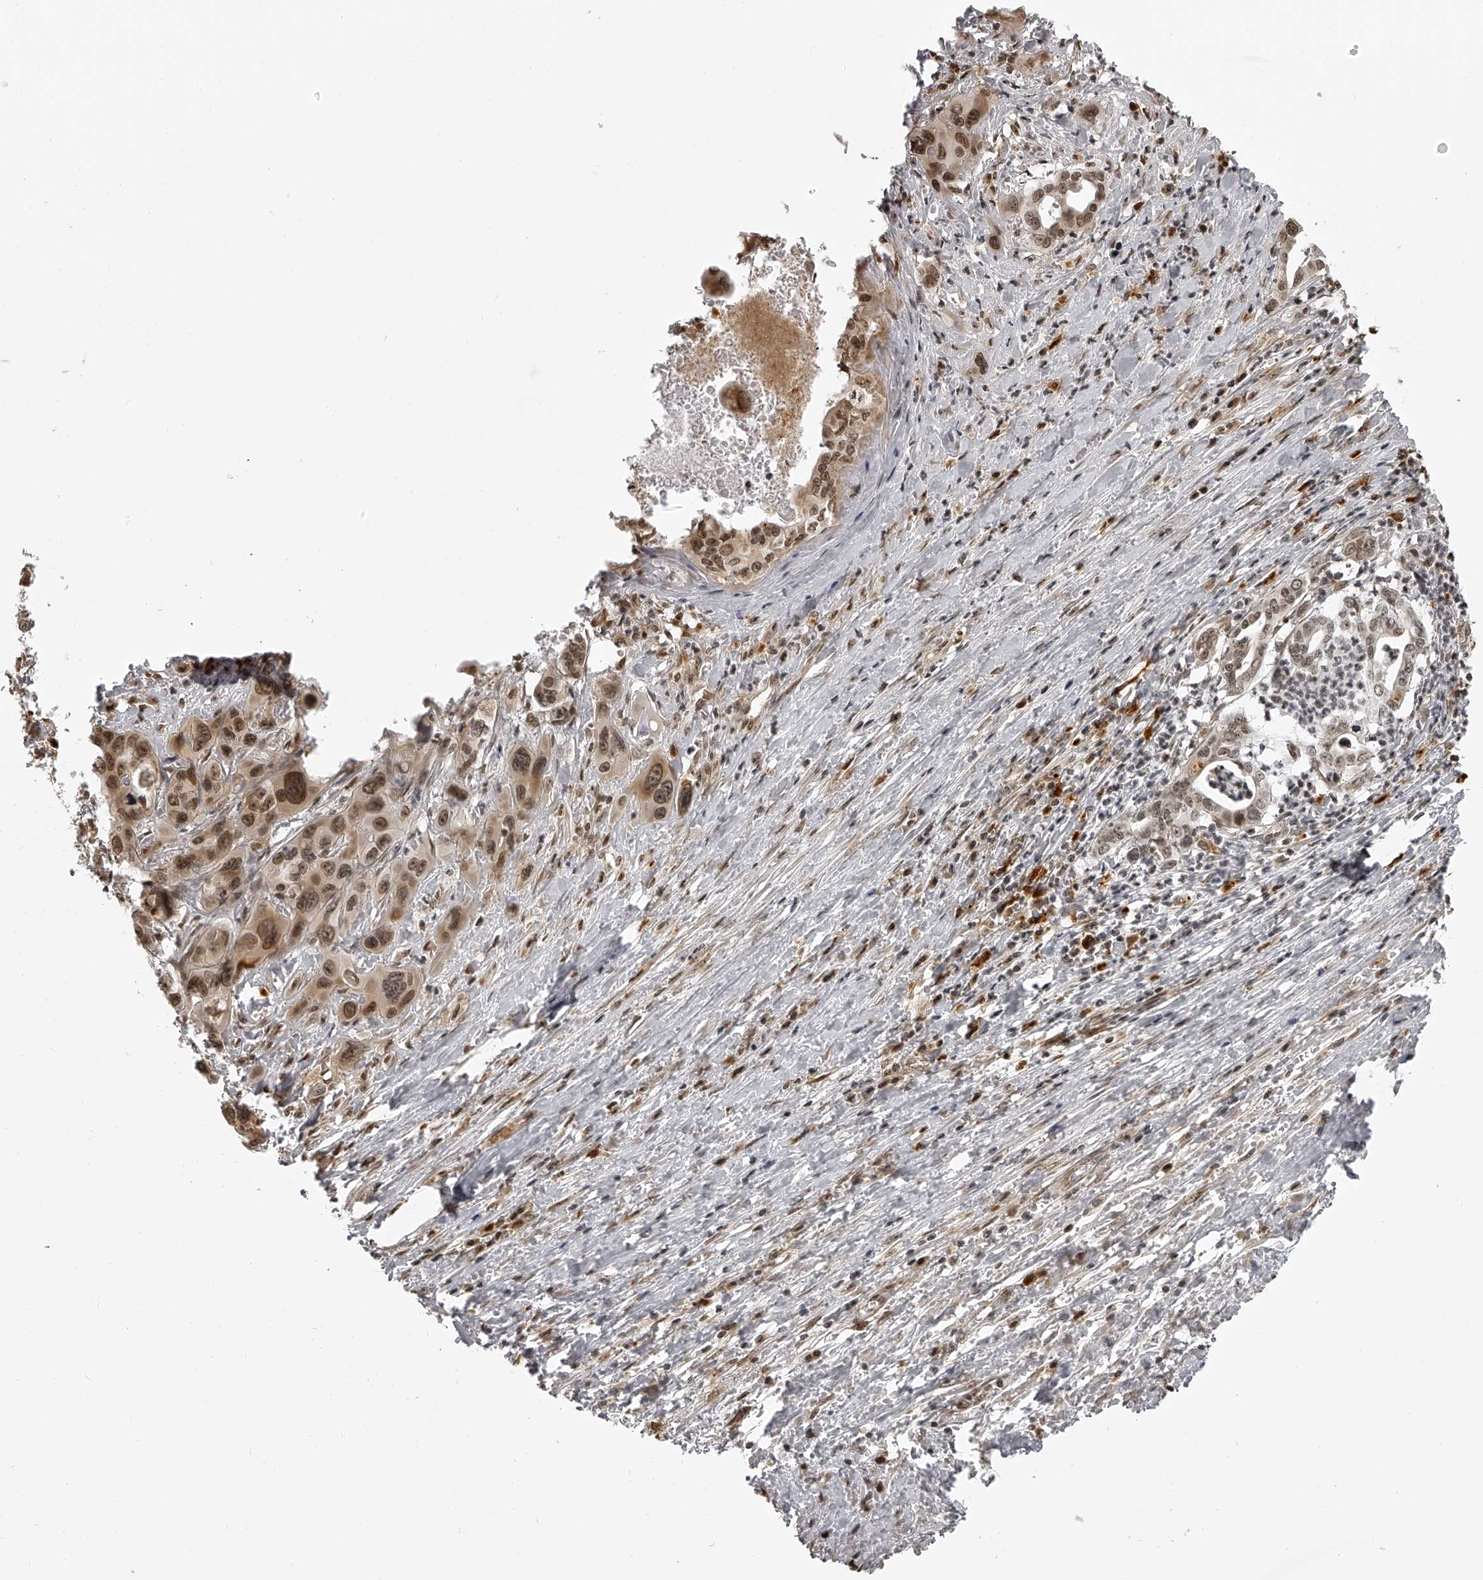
{"staining": {"intensity": "moderate", "quantity": "25%-75%", "location": "cytoplasmic/membranous,nuclear"}, "tissue": "liver cancer", "cell_type": "Tumor cells", "image_type": "cancer", "snomed": [{"axis": "morphology", "description": "Cholangiocarcinoma"}, {"axis": "topography", "description": "Liver"}], "caption": "Liver cancer (cholangiocarcinoma) stained for a protein (brown) demonstrates moderate cytoplasmic/membranous and nuclear positive expression in about 25%-75% of tumor cells.", "gene": "ODF2L", "patient": {"sex": "female", "age": 61}}